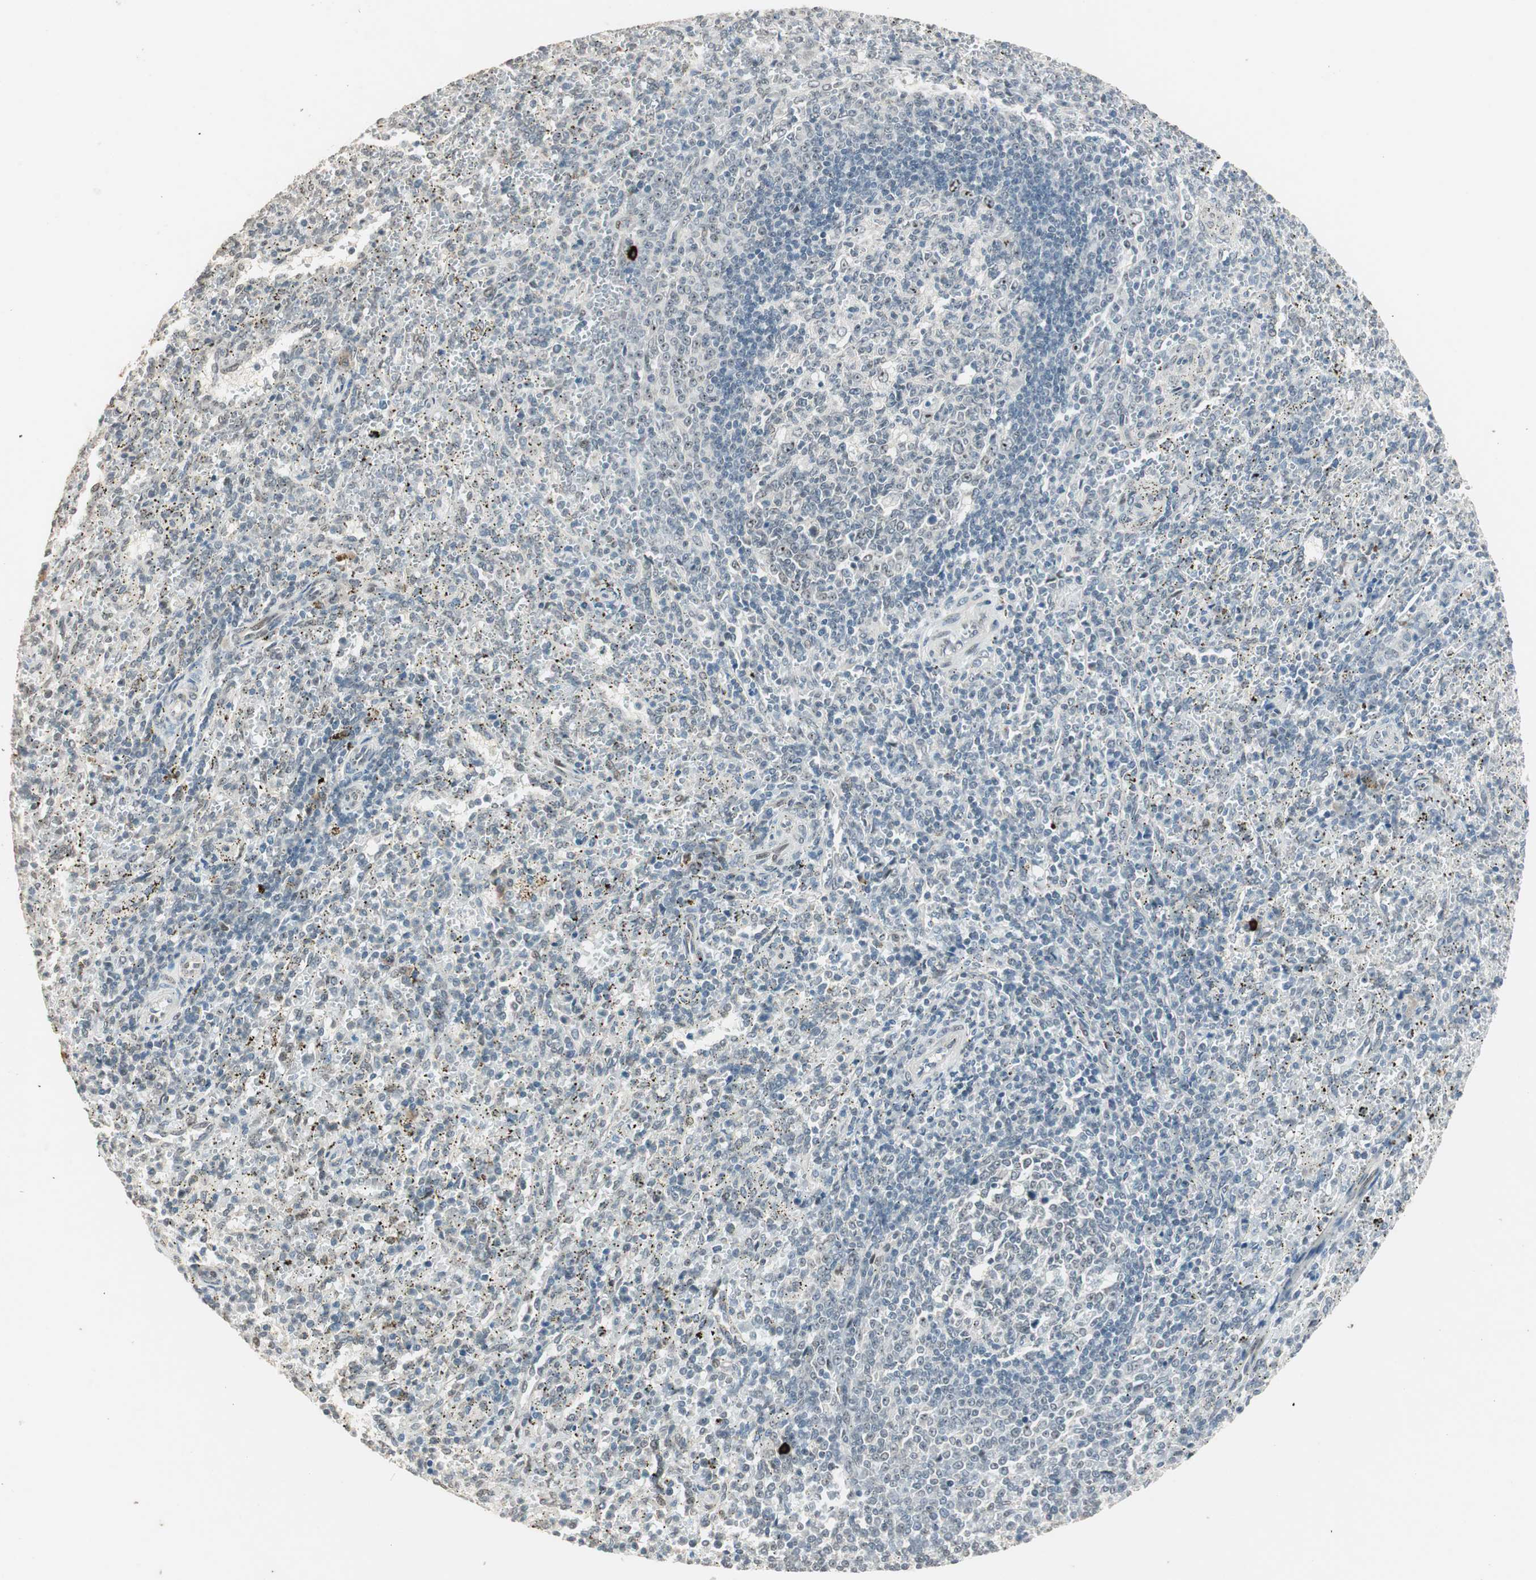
{"staining": {"intensity": "weak", "quantity": "<25%", "location": "nuclear"}, "tissue": "spleen", "cell_type": "Cells in red pulp", "image_type": "normal", "snomed": [{"axis": "morphology", "description": "Normal tissue, NOS"}, {"axis": "topography", "description": "Spleen"}], "caption": "The histopathology image demonstrates no staining of cells in red pulp in unremarkable spleen.", "gene": "ETV4", "patient": {"sex": "female", "age": 10}}